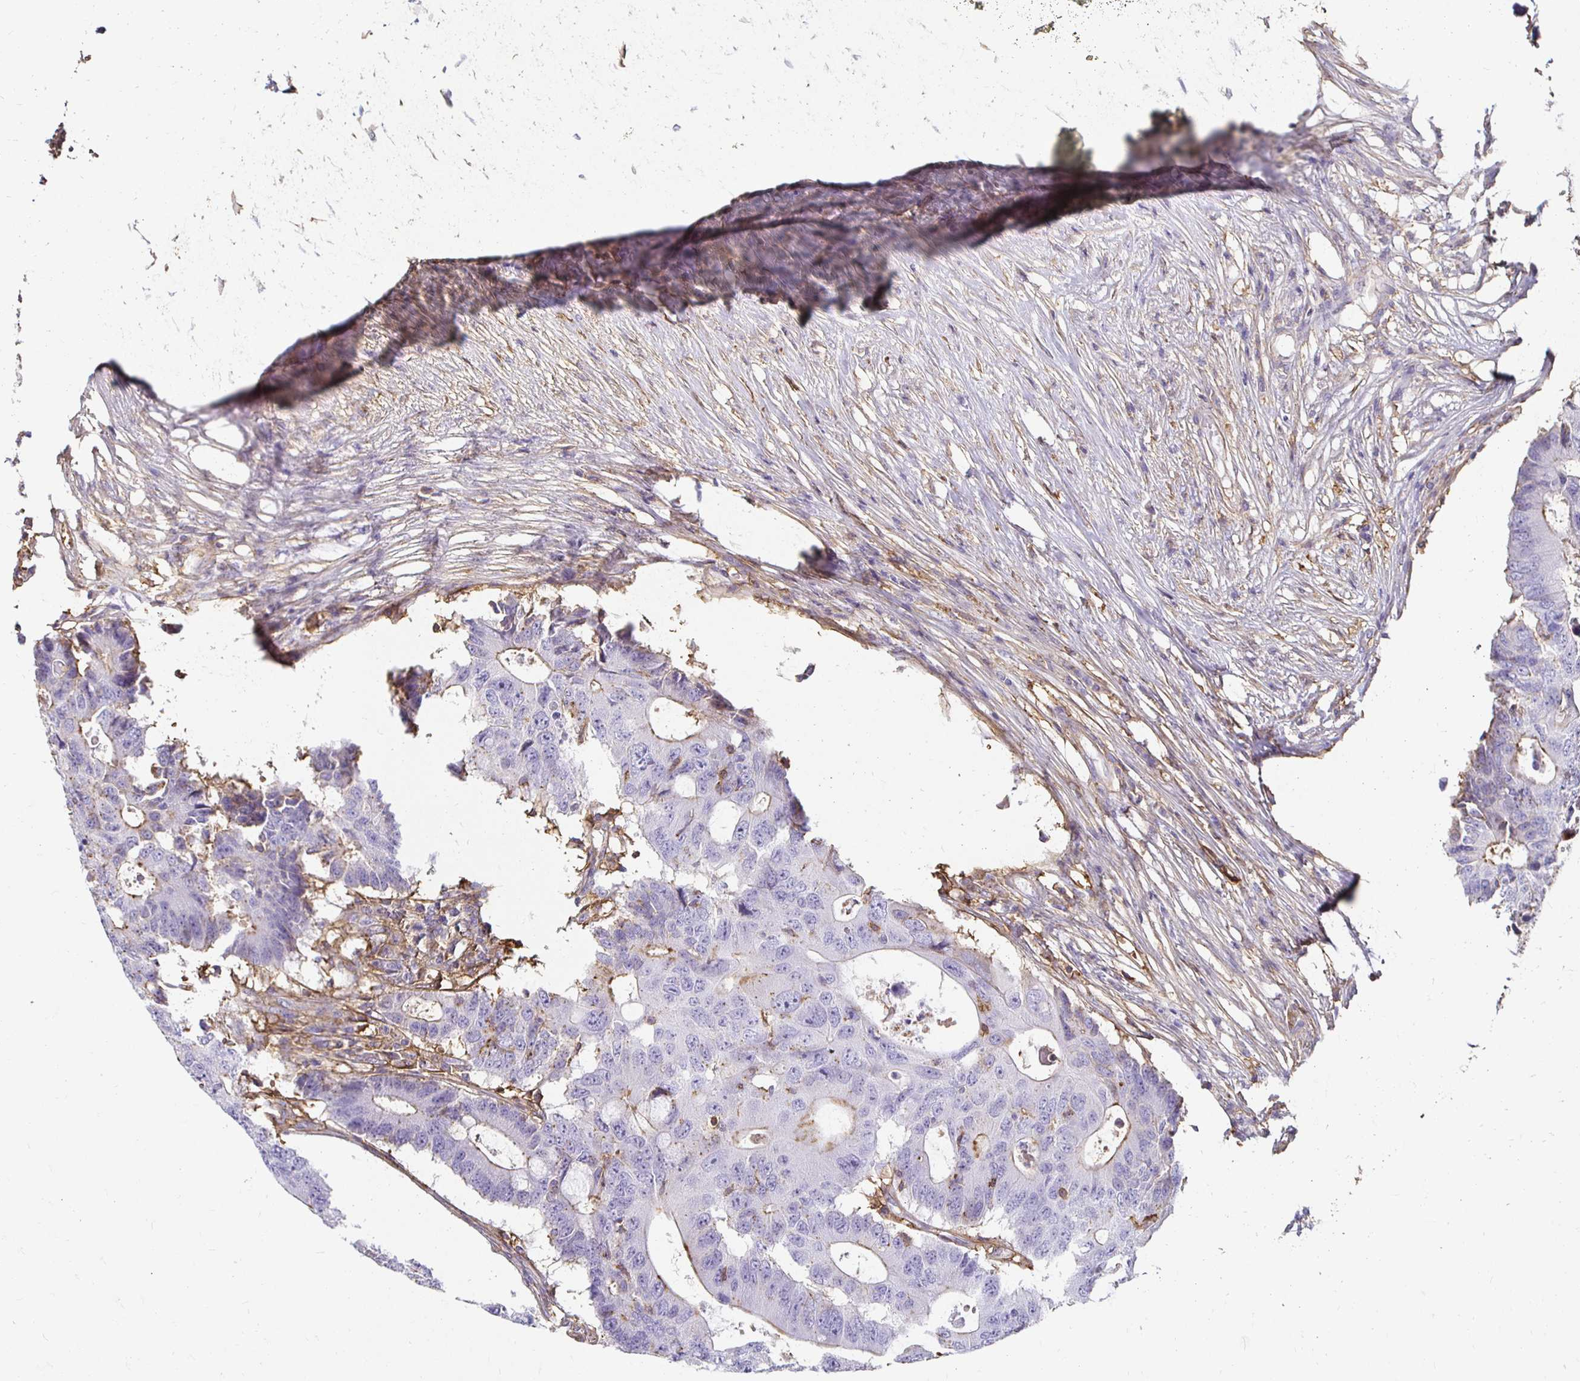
{"staining": {"intensity": "weak", "quantity": "<25%", "location": "cytoplasmic/membranous"}, "tissue": "colorectal cancer", "cell_type": "Tumor cells", "image_type": "cancer", "snomed": [{"axis": "morphology", "description": "Adenocarcinoma, NOS"}, {"axis": "topography", "description": "Colon"}], "caption": "The histopathology image demonstrates no significant staining in tumor cells of colorectal adenocarcinoma.", "gene": "TAS1R3", "patient": {"sex": "male", "age": 71}}